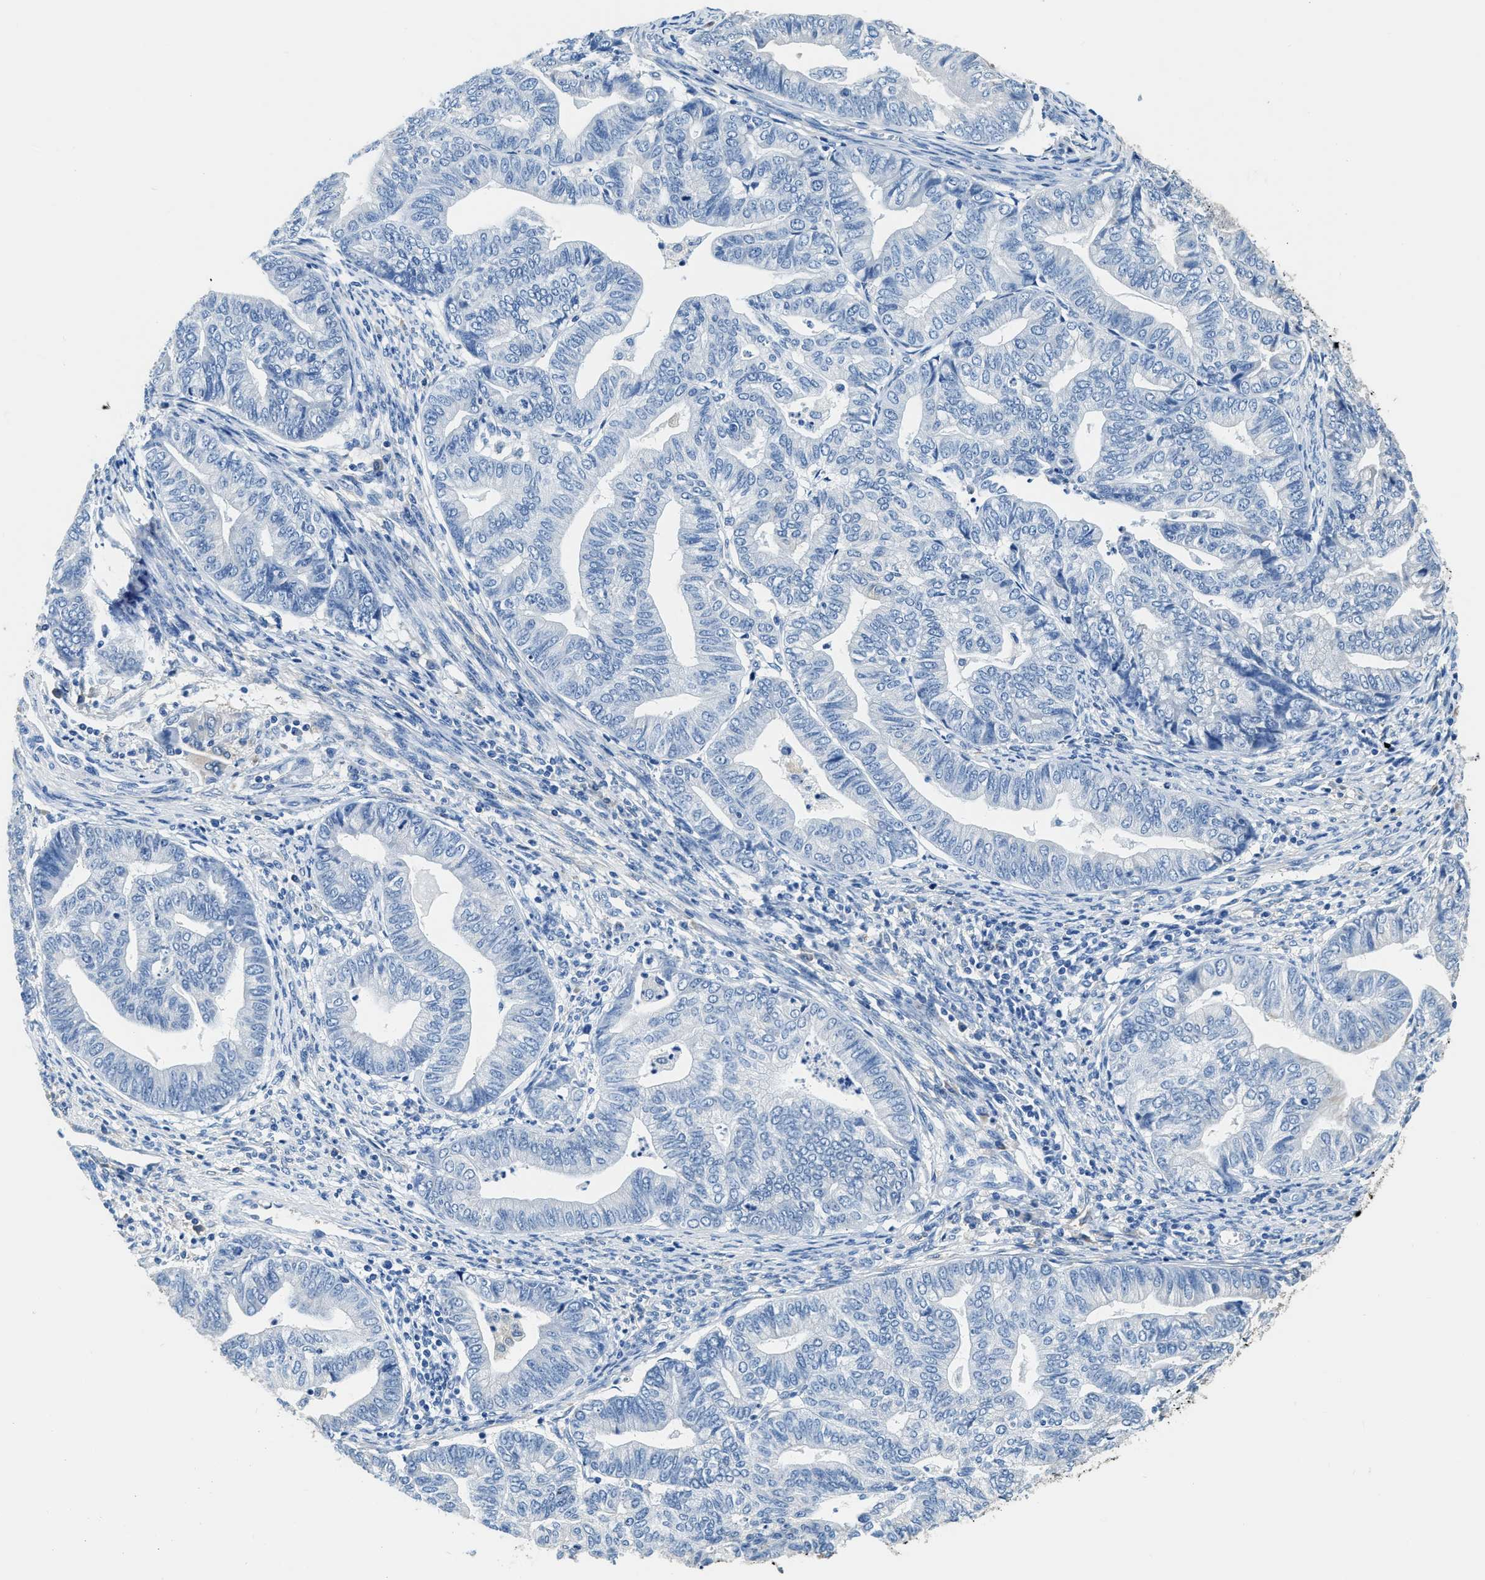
{"staining": {"intensity": "negative", "quantity": "none", "location": "none"}, "tissue": "endometrial cancer", "cell_type": "Tumor cells", "image_type": "cancer", "snomed": [{"axis": "morphology", "description": "Adenocarcinoma, NOS"}, {"axis": "topography", "description": "Endometrium"}], "caption": "Immunohistochemical staining of human endometrial adenocarcinoma shows no significant expression in tumor cells.", "gene": "ZDHHC13", "patient": {"sex": "female", "age": 79}}